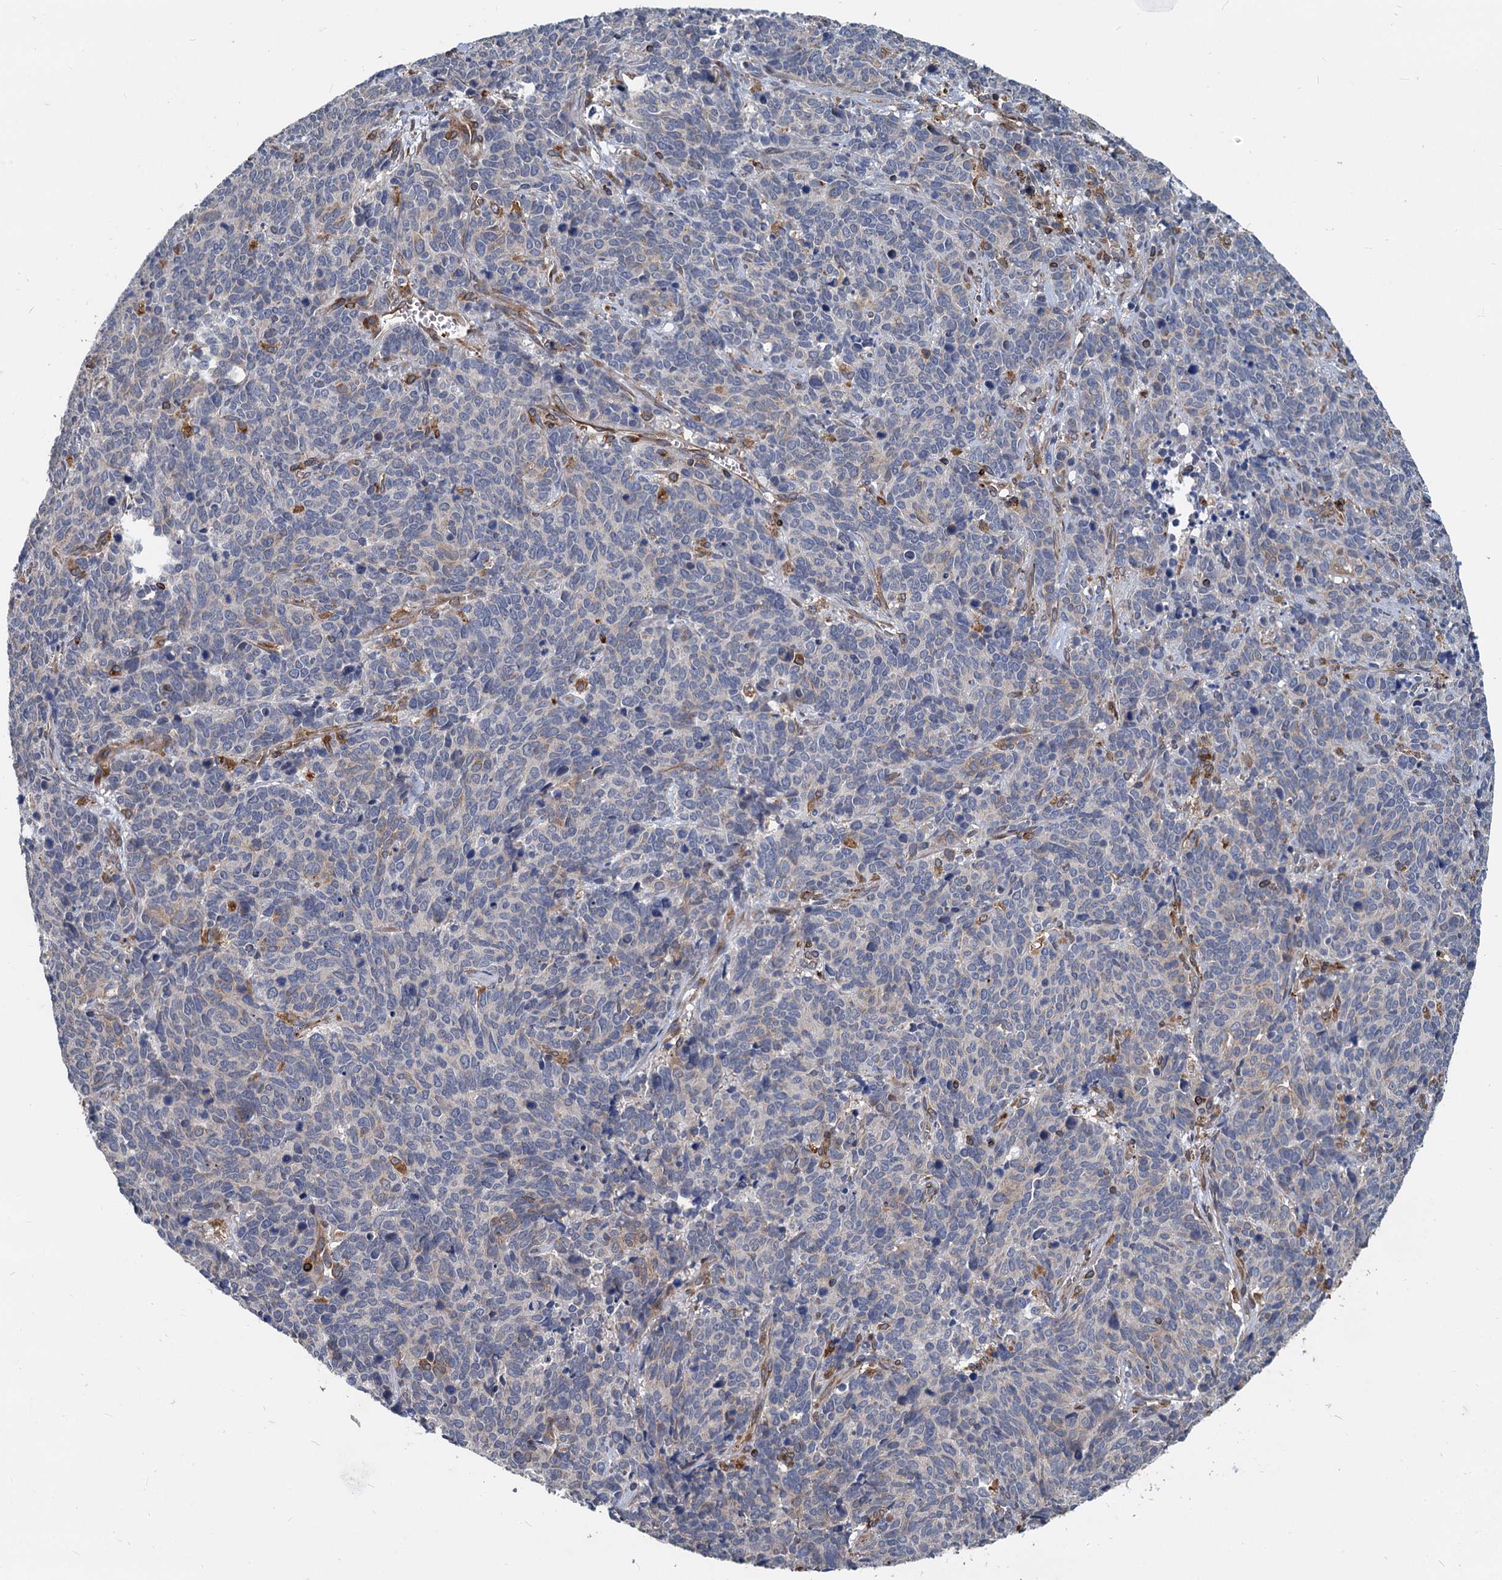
{"staining": {"intensity": "negative", "quantity": "none", "location": "none"}, "tissue": "cervical cancer", "cell_type": "Tumor cells", "image_type": "cancer", "snomed": [{"axis": "morphology", "description": "Squamous cell carcinoma, NOS"}, {"axis": "topography", "description": "Cervix"}], "caption": "Human squamous cell carcinoma (cervical) stained for a protein using IHC reveals no positivity in tumor cells.", "gene": "STIM1", "patient": {"sex": "female", "age": 60}}